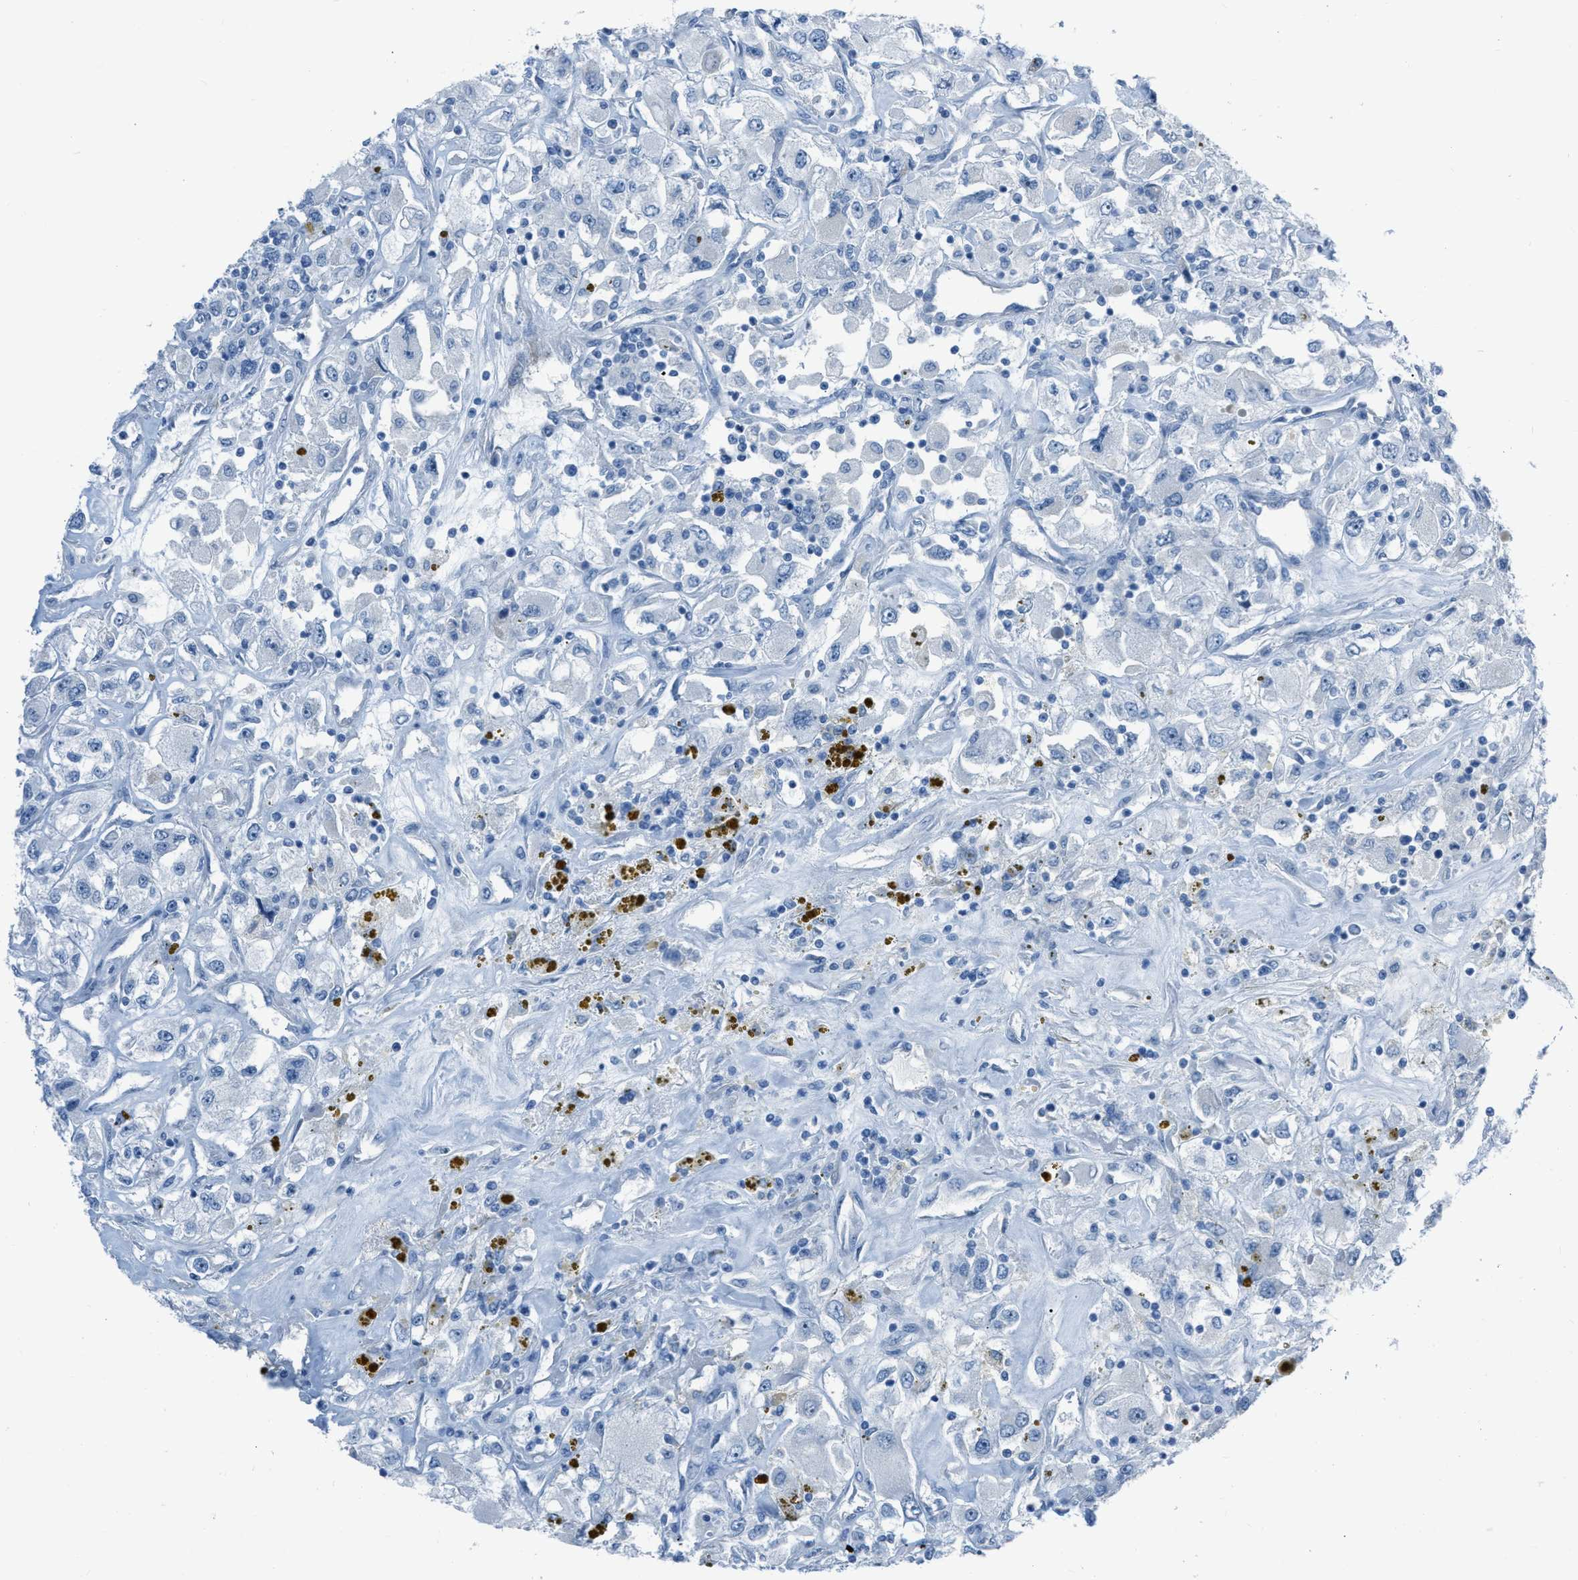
{"staining": {"intensity": "negative", "quantity": "none", "location": "none"}, "tissue": "renal cancer", "cell_type": "Tumor cells", "image_type": "cancer", "snomed": [{"axis": "morphology", "description": "Adenocarcinoma, NOS"}, {"axis": "topography", "description": "Kidney"}], "caption": "The immunohistochemistry (IHC) image has no significant positivity in tumor cells of adenocarcinoma (renal) tissue. (Brightfield microscopy of DAB immunohistochemistry (IHC) at high magnification).", "gene": "SPATC1L", "patient": {"sex": "female", "age": 52}}